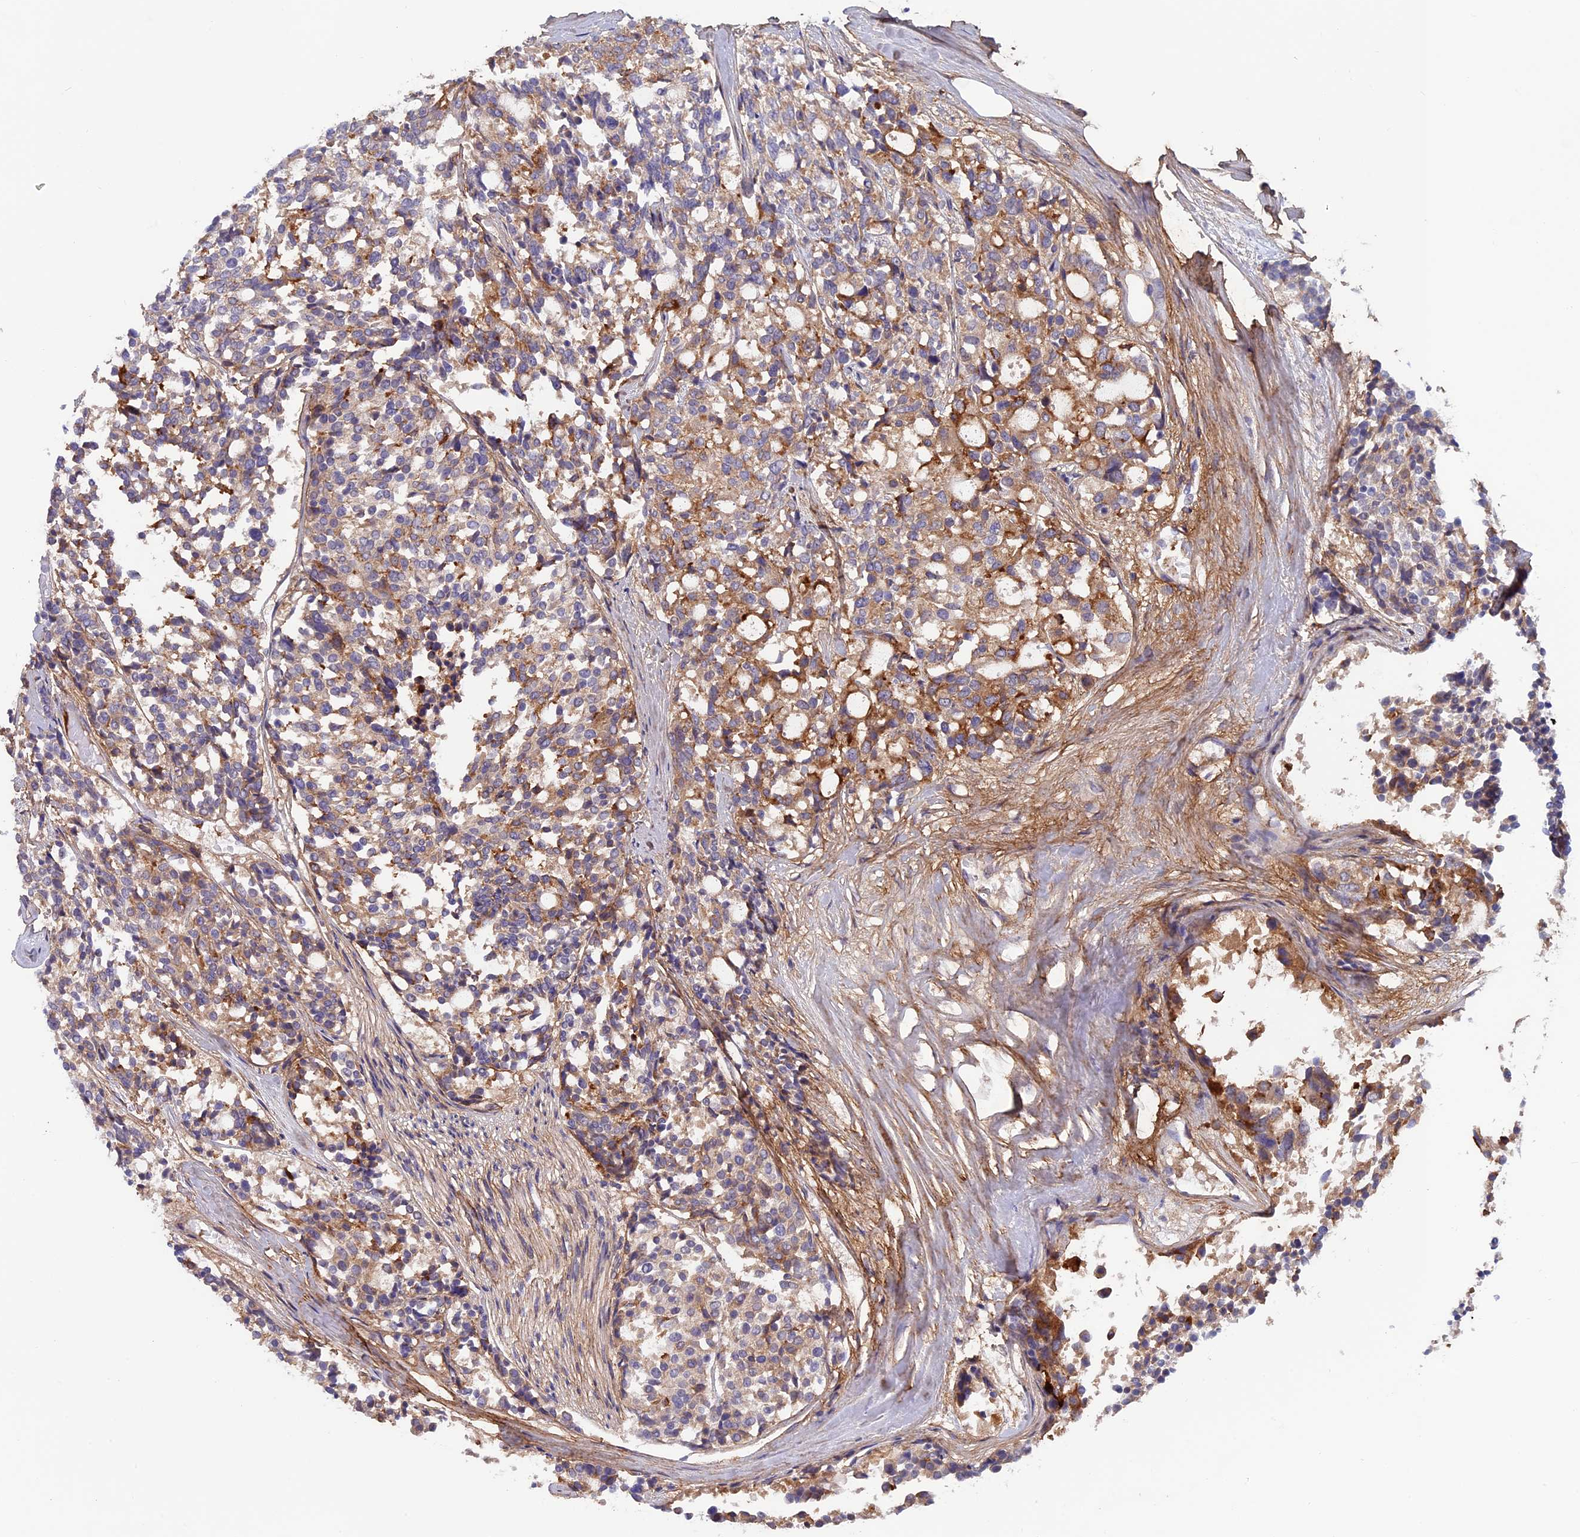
{"staining": {"intensity": "weak", "quantity": ">75%", "location": "cytoplasmic/membranous"}, "tissue": "carcinoid", "cell_type": "Tumor cells", "image_type": "cancer", "snomed": [{"axis": "morphology", "description": "Carcinoid, malignant, NOS"}, {"axis": "topography", "description": "Pancreas"}], "caption": "Approximately >75% of tumor cells in carcinoid (malignant) display weak cytoplasmic/membranous protein positivity as visualized by brown immunohistochemical staining.", "gene": "COL4A3", "patient": {"sex": "female", "age": 54}}